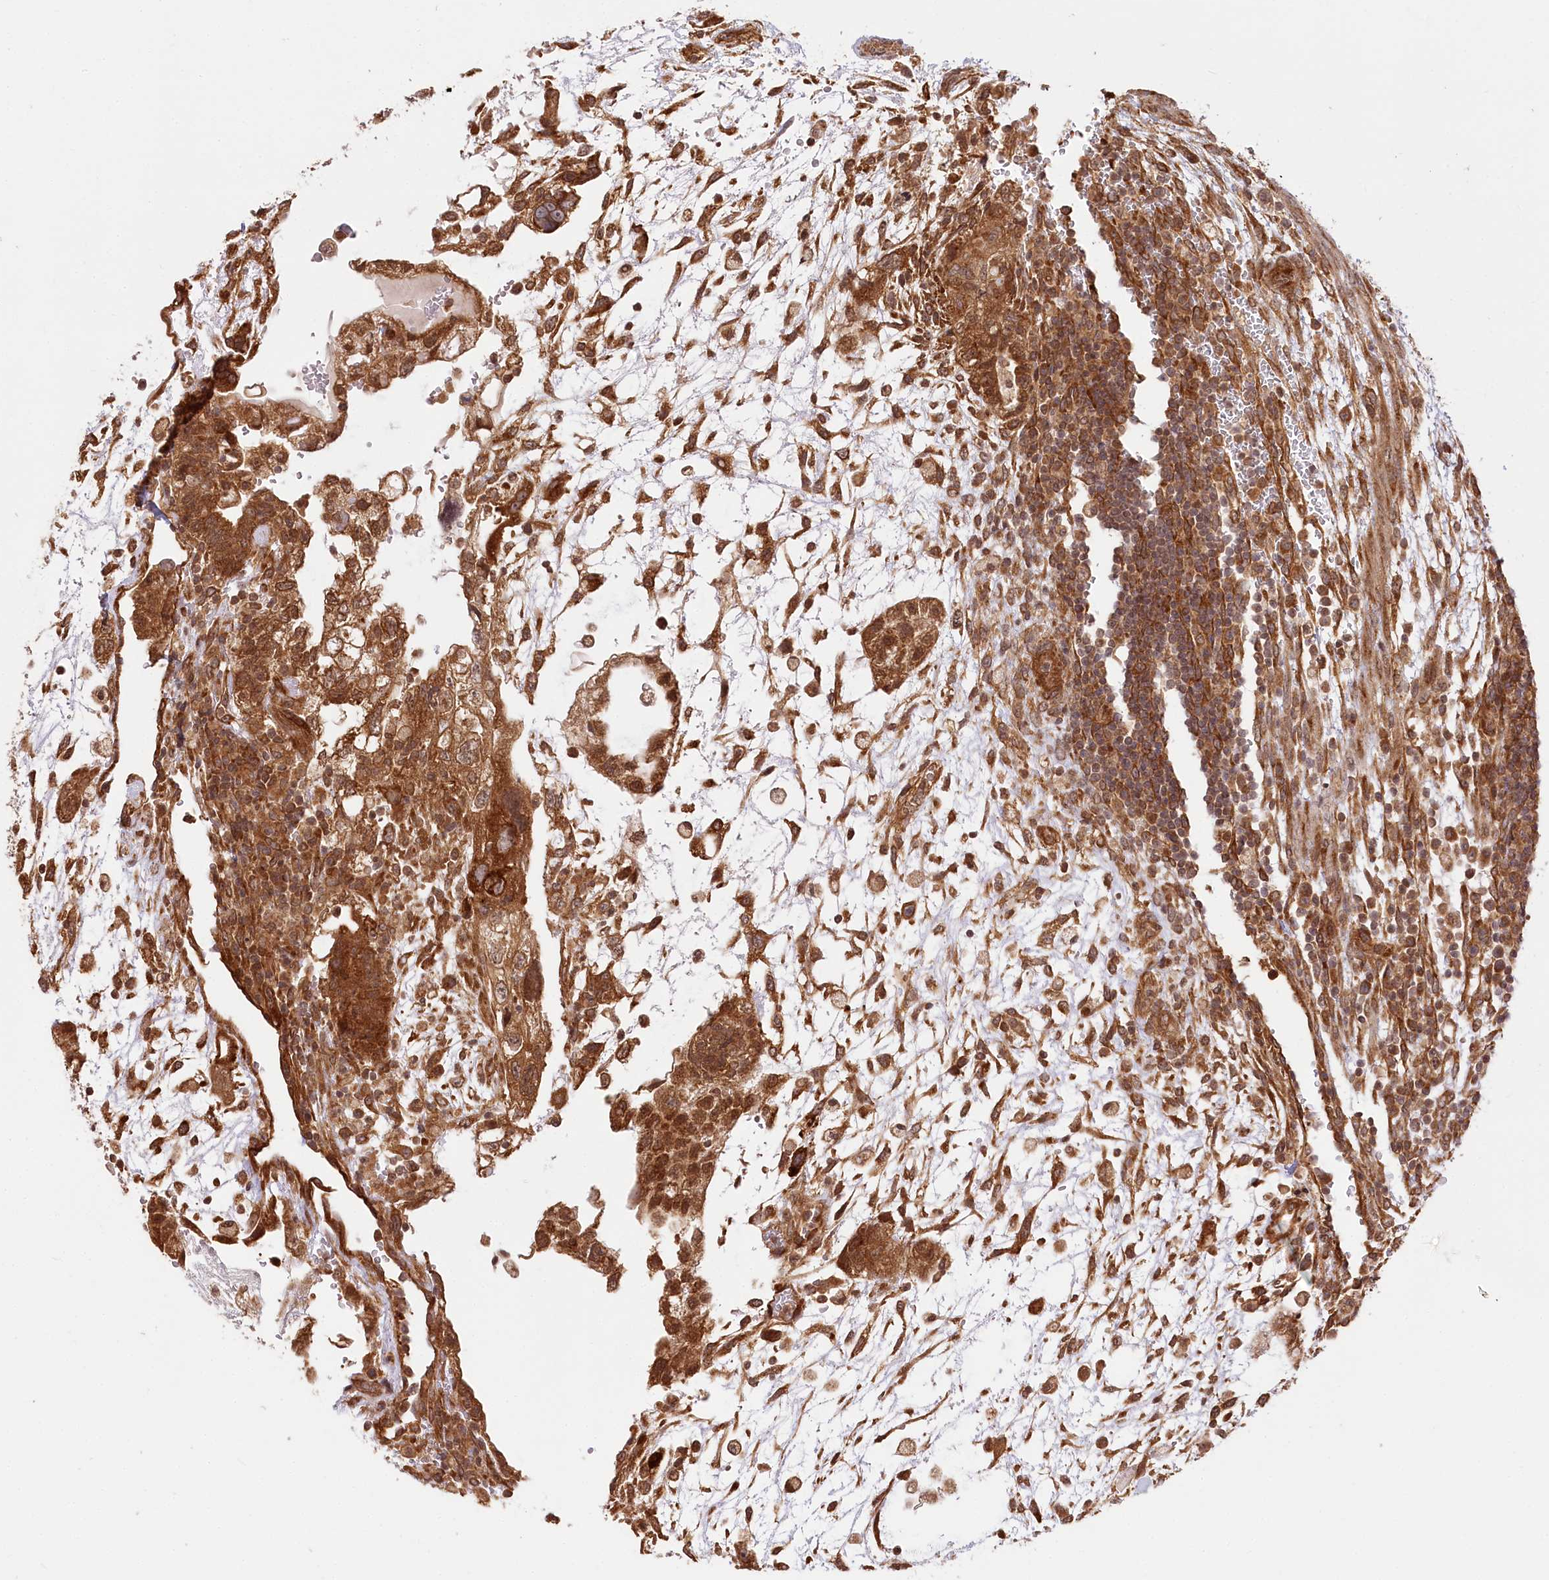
{"staining": {"intensity": "strong", "quantity": ">75%", "location": "cytoplasmic/membranous"}, "tissue": "testis cancer", "cell_type": "Tumor cells", "image_type": "cancer", "snomed": [{"axis": "morphology", "description": "Carcinoma, Embryonal, NOS"}, {"axis": "topography", "description": "Testis"}], "caption": "DAB (3,3'-diaminobenzidine) immunohistochemical staining of embryonal carcinoma (testis) exhibits strong cytoplasmic/membranous protein staining in about >75% of tumor cells.", "gene": "CEP70", "patient": {"sex": "male", "age": 36}}